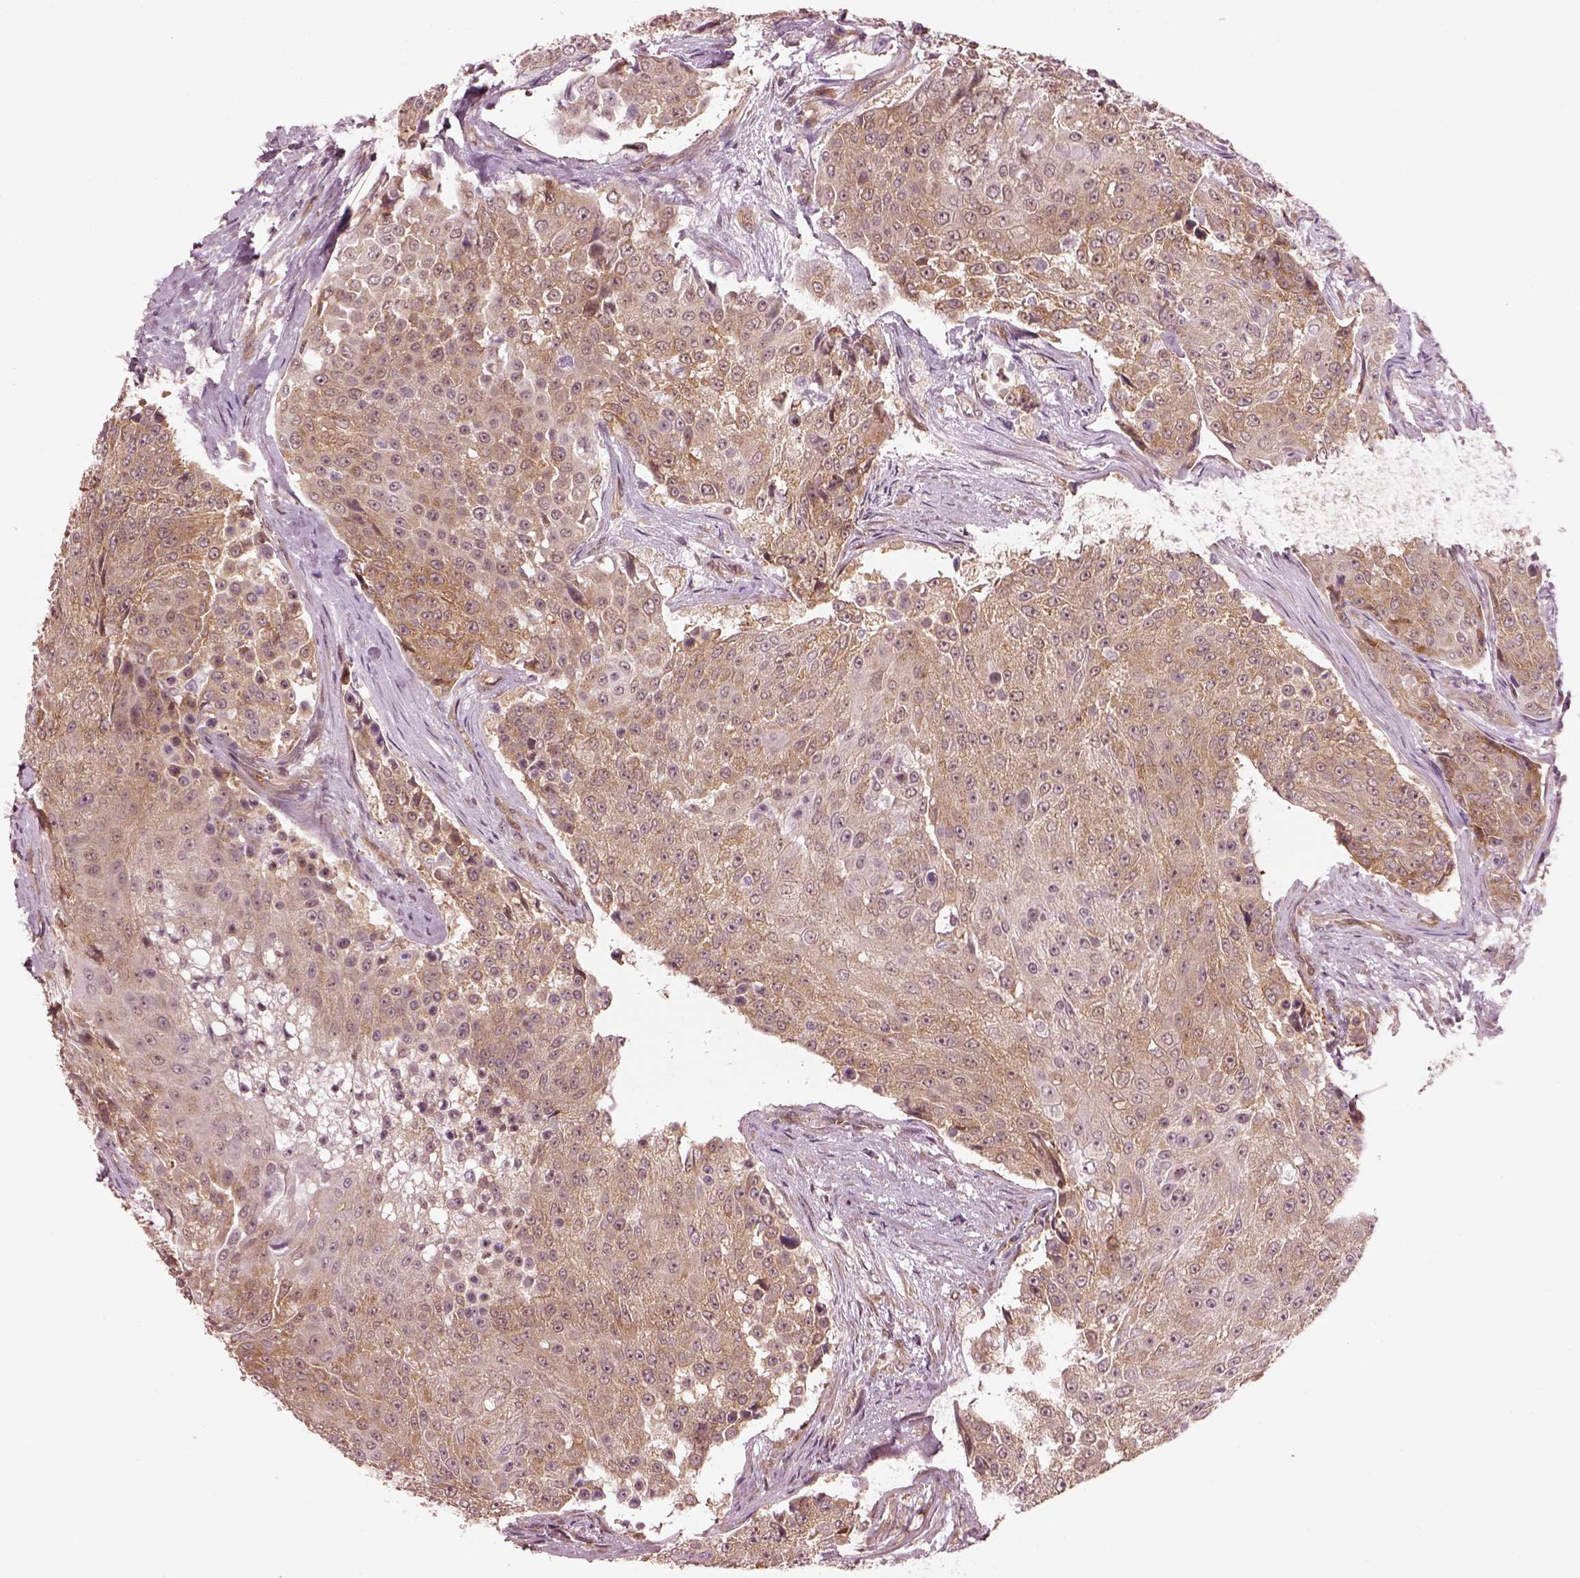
{"staining": {"intensity": "moderate", "quantity": "25%-75%", "location": "cytoplasmic/membranous"}, "tissue": "urothelial cancer", "cell_type": "Tumor cells", "image_type": "cancer", "snomed": [{"axis": "morphology", "description": "Urothelial carcinoma, High grade"}, {"axis": "topography", "description": "Urinary bladder"}], "caption": "An immunohistochemistry (IHC) photomicrograph of neoplastic tissue is shown. Protein staining in brown labels moderate cytoplasmic/membranous positivity in high-grade urothelial carcinoma within tumor cells.", "gene": "LSM14A", "patient": {"sex": "female", "age": 63}}